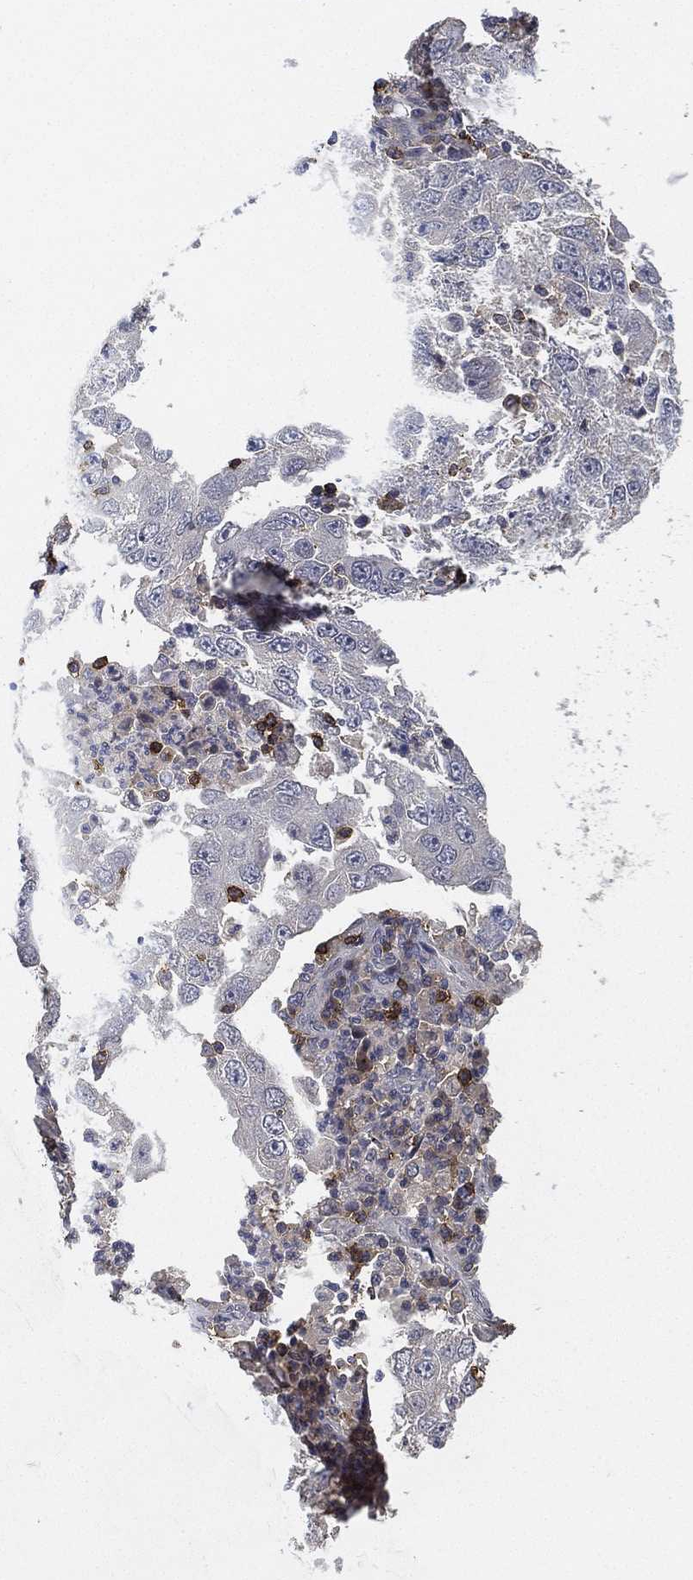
{"staining": {"intensity": "negative", "quantity": "none", "location": "none"}, "tissue": "lung cancer", "cell_type": "Tumor cells", "image_type": "cancer", "snomed": [{"axis": "morphology", "description": "Adenocarcinoma, NOS"}, {"axis": "topography", "description": "Lung"}], "caption": "Tumor cells show no significant positivity in lung cancer (adenocarcinoma).", "gene": "CFAP251", "patient": {"sex": "male", "age": 73}}